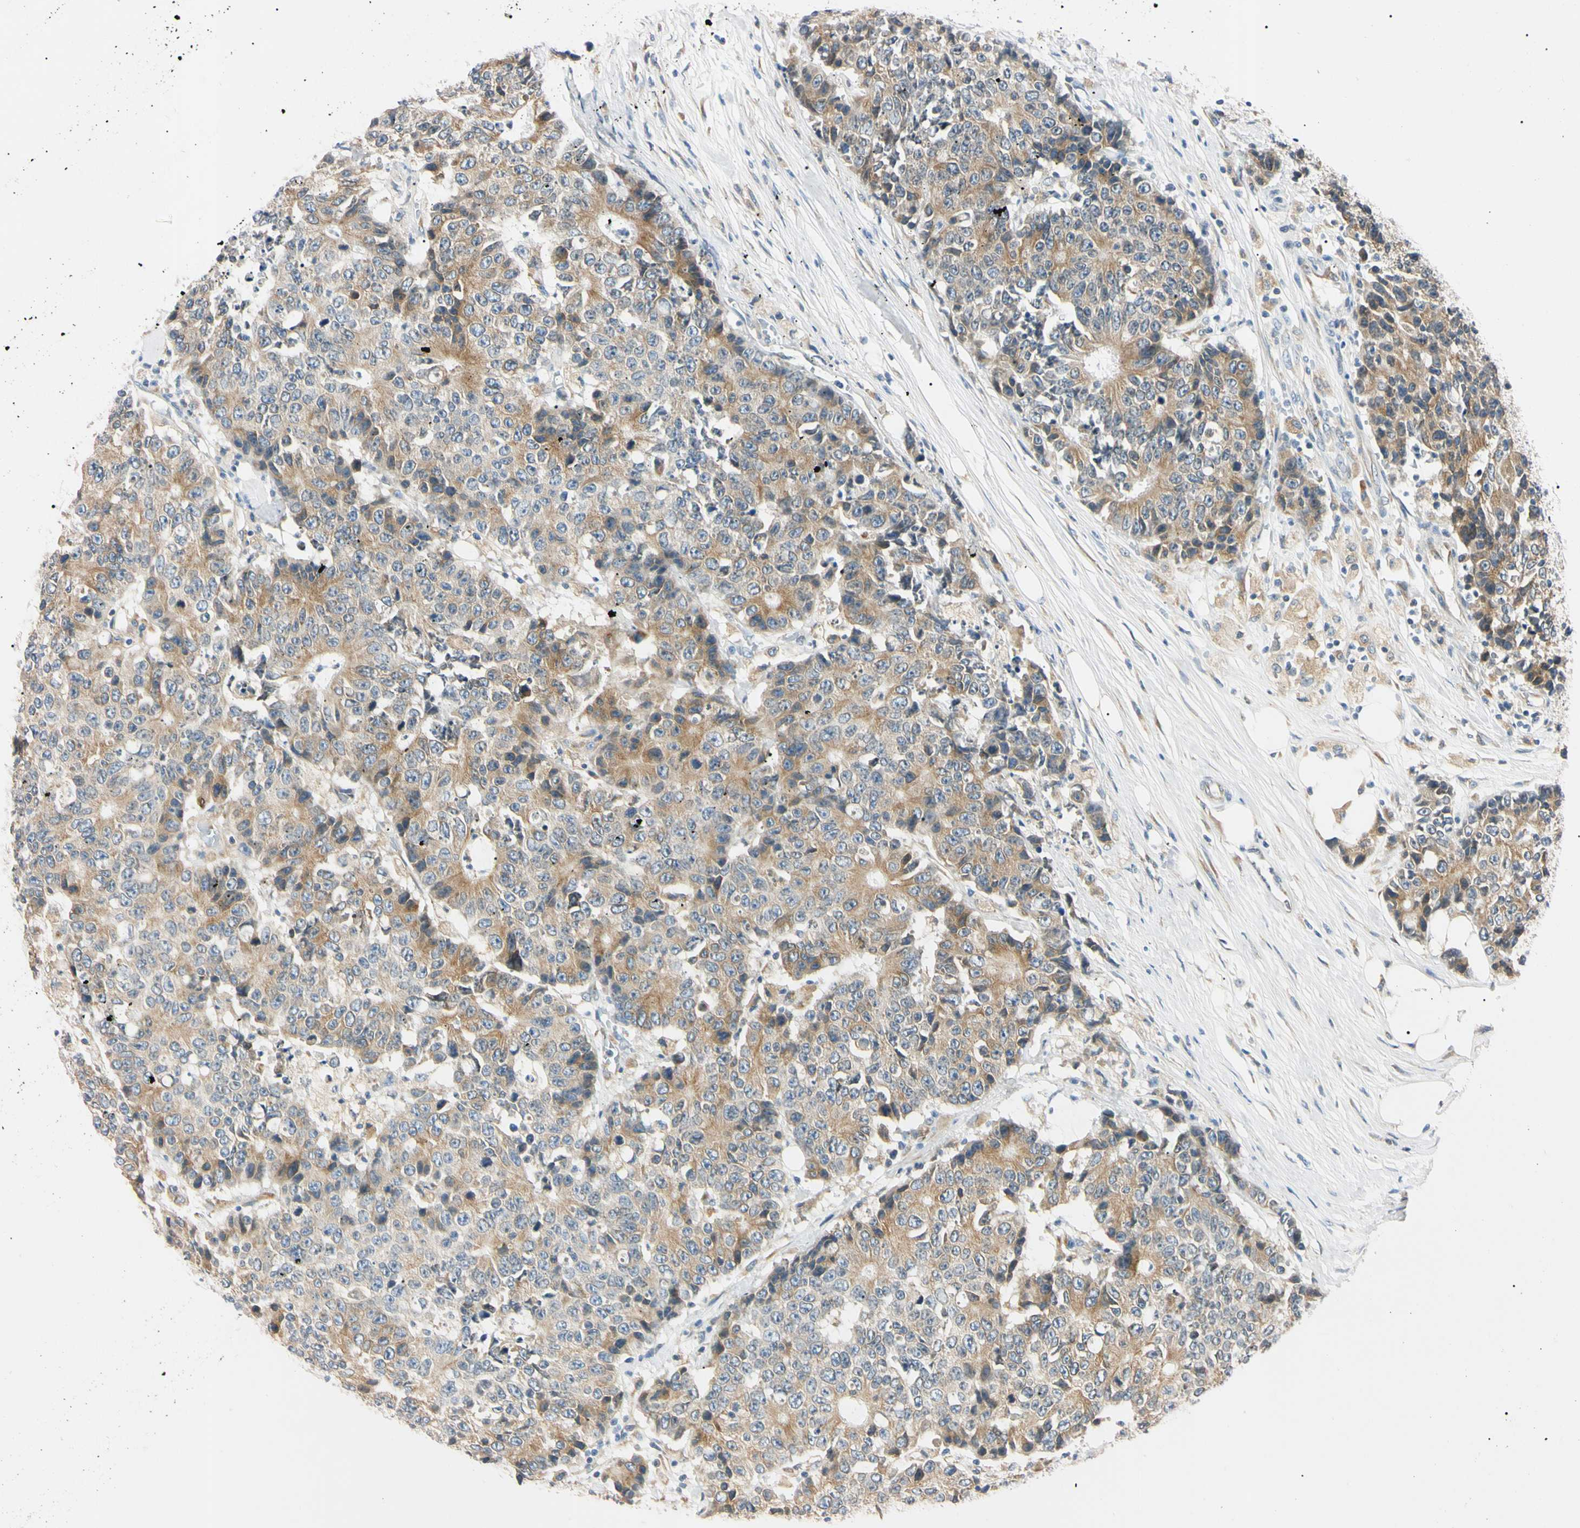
{"staining": {"intensity": "moderate", "quantity": ">75%", "location": "cytoplasmic/membranous"}, "tissue": "colorectal cancer", "cell_type": "Tumor cells", "image_type": "cancer", "snomed": [{"axis": "morphology", "description": "Adenocarcinoma, NOS"}, {"axis": "topography", "description": "Colon"}], "caption": "DAB immunohistochemical staining of colorectal cancer (adenocarcinoma) shows moderate cytoplasmic/membranous protein expression in approximately >75% of tumor cells.", "gene": "DNAJB12", "patient": {"sex": "female", "age": 86}}